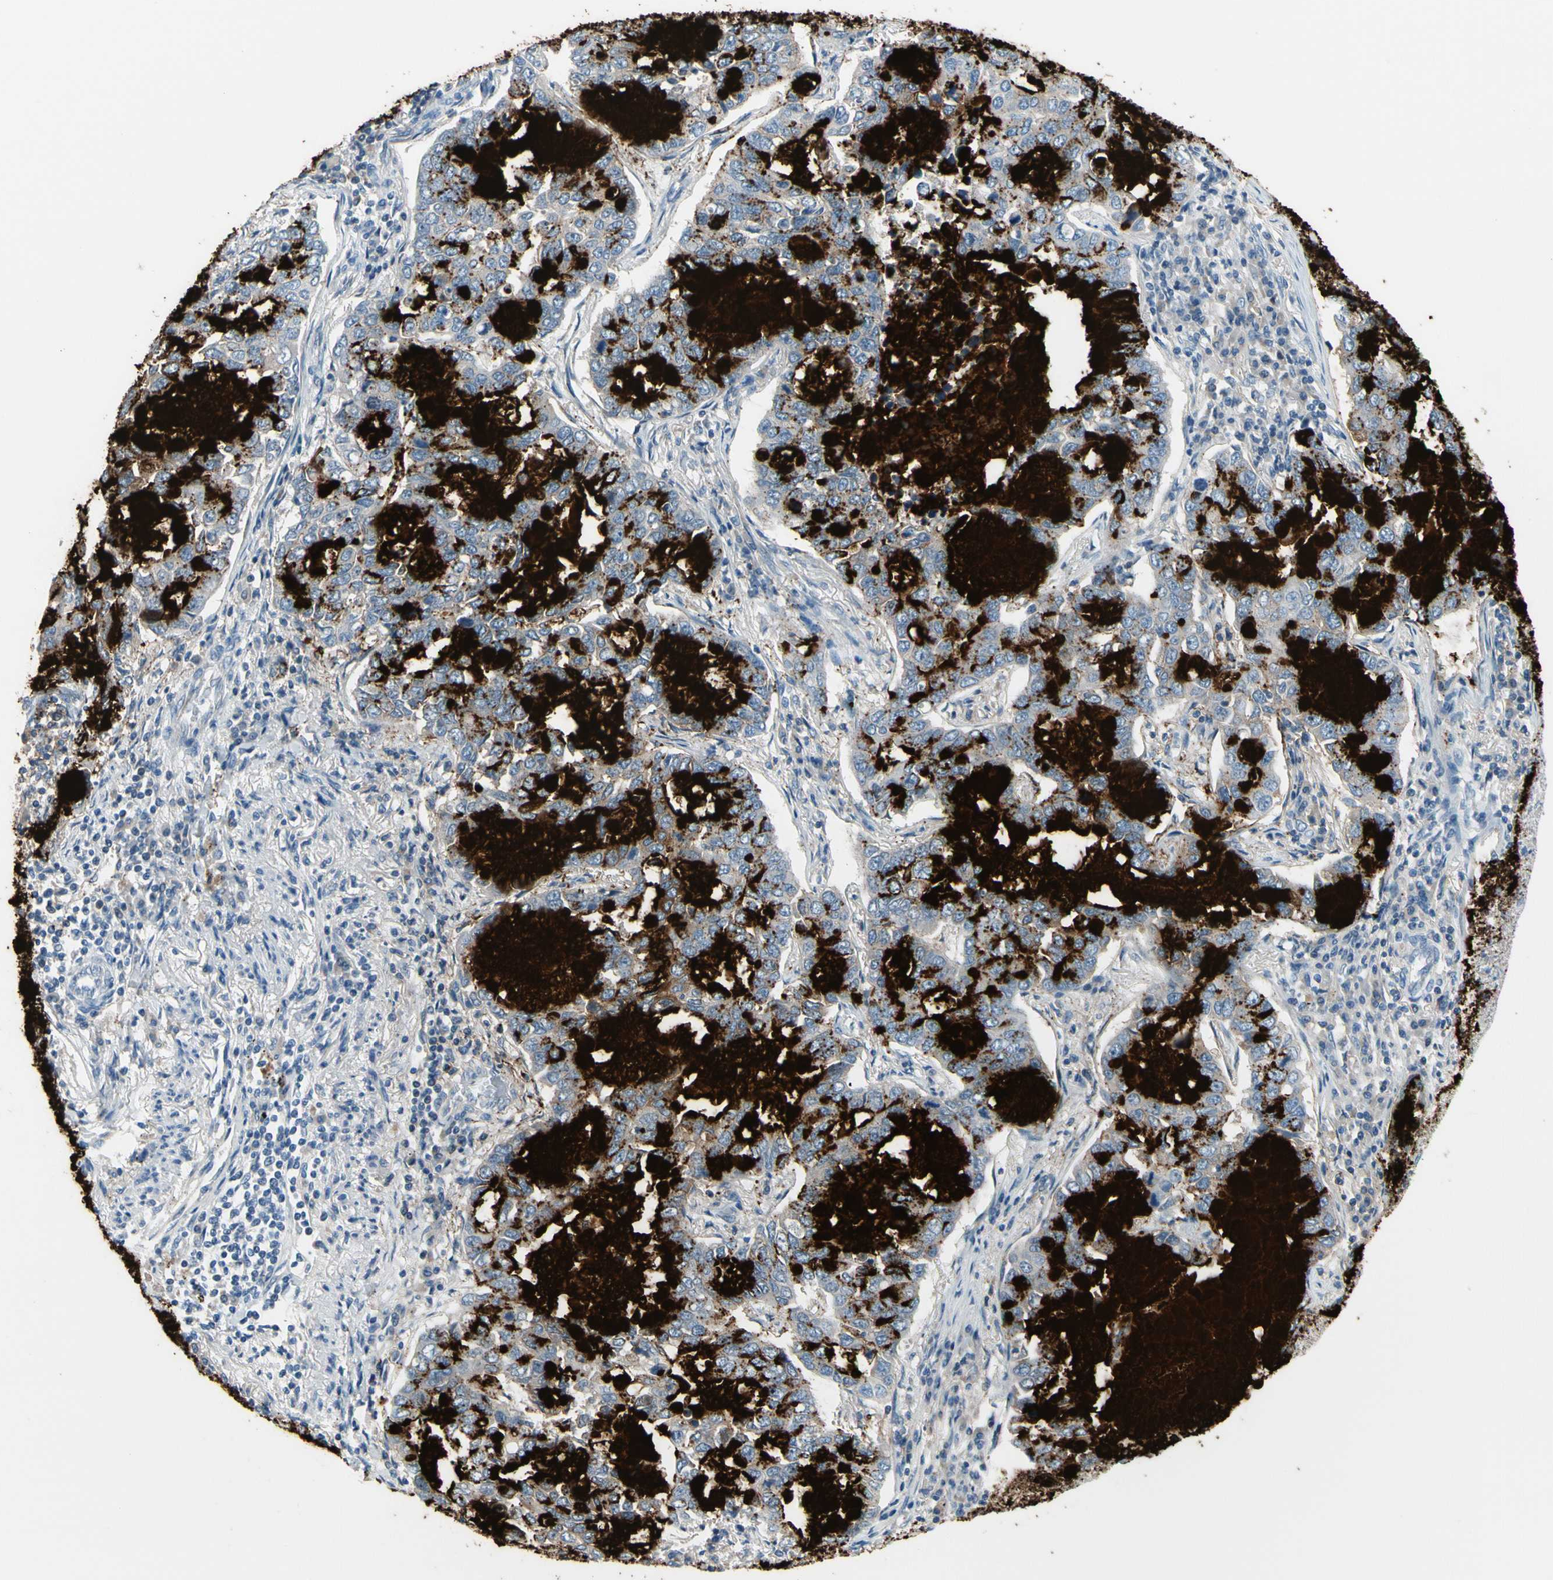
{"staining": {"intensity": "strong", "quantity": "25%-75%", "location": "cytoplasmic/membranous"}, "tissue": "lung cancer", "cell_type": "Tumor cells", "image_type": "cancer", "snomed": [{"axis": "morphology", "description": "Adenocarcinoma, NOS"}, {"axis": "topography", "description": "Lung"}], "caption": "High-magnification brightfield microscopy of lung adenocarcinoma stained with DAB (brown) and counterstained with hematoxylin (blue). tumor cells exhibit strong cytoplasmic/membranous staining is identified in approximately25%-75% of cells. Using DAB (brown) and hematoxylin (blue) stains, captured at high magnification using brightfield microscopy.", "gene": "MUC5B", "patient": {"sex": "male", "age": 64}}